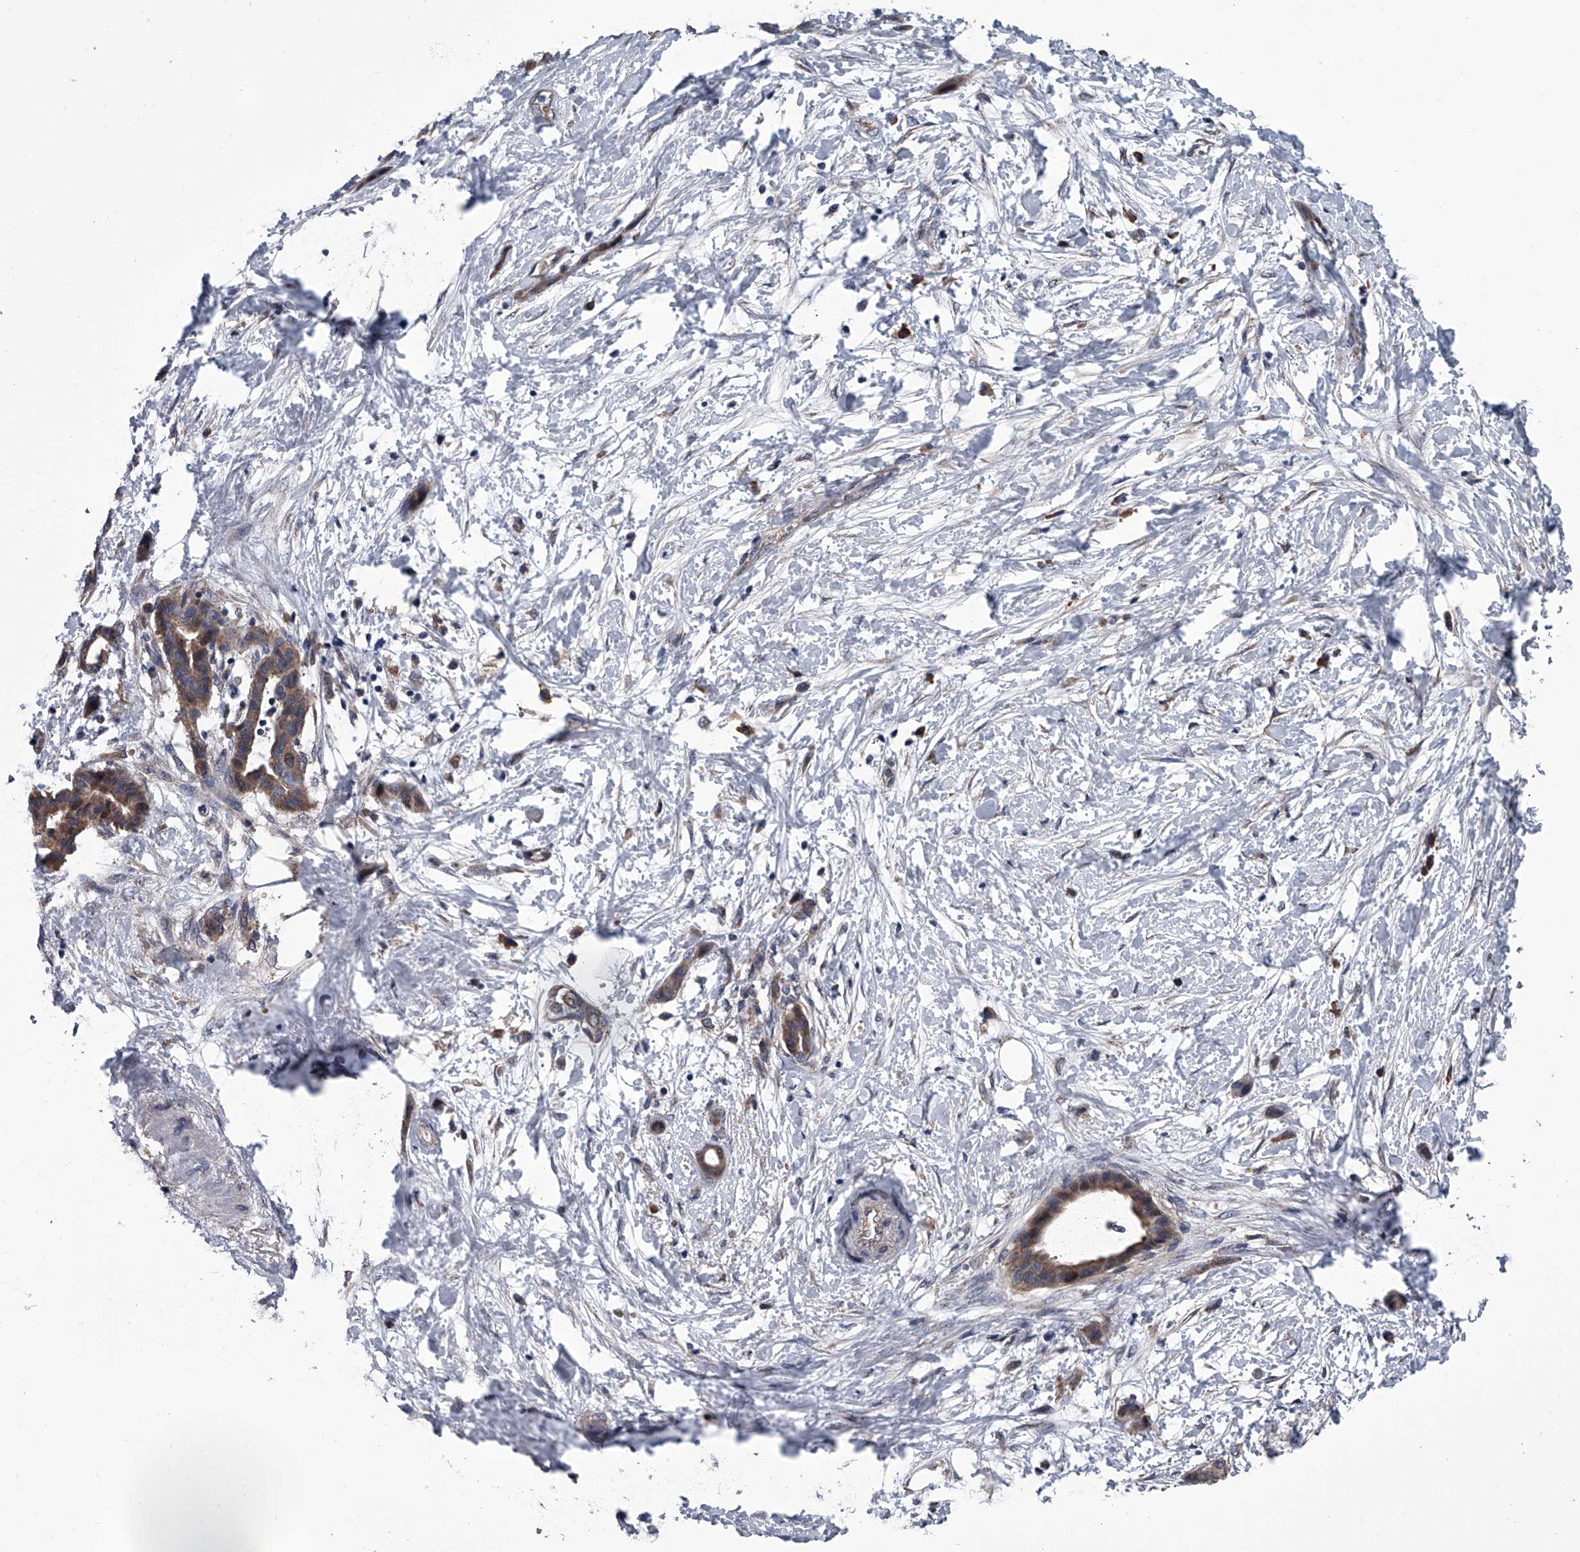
{"staining": {"intensity": "moderate", "quantity": ">75%", "location": "cytoplasmic/membranous"}, "tissue": "pancreatic cancer", "cell_type": "Tumor cells", "image_type": "cancer", "snomed": [{"axis": "morphology", "description": "Normal tissue, NOS"}, {"axis": "morphology", "description": "Adenocarcinoma, NOS"}, {"axis": "topography", "description": "Pancreas"}, {"axis": "topography", "description": "Peripheral nerve tissue"}], "caption": "Immunohistochemical staining of human pancreatic adenocarcinoma demonstrates moderate cytoplasmic/membranous protein expression in approximately >75% of tumor cells.", "gene": "ABCG1", "patient": {"sex": "female", "age": 63}}